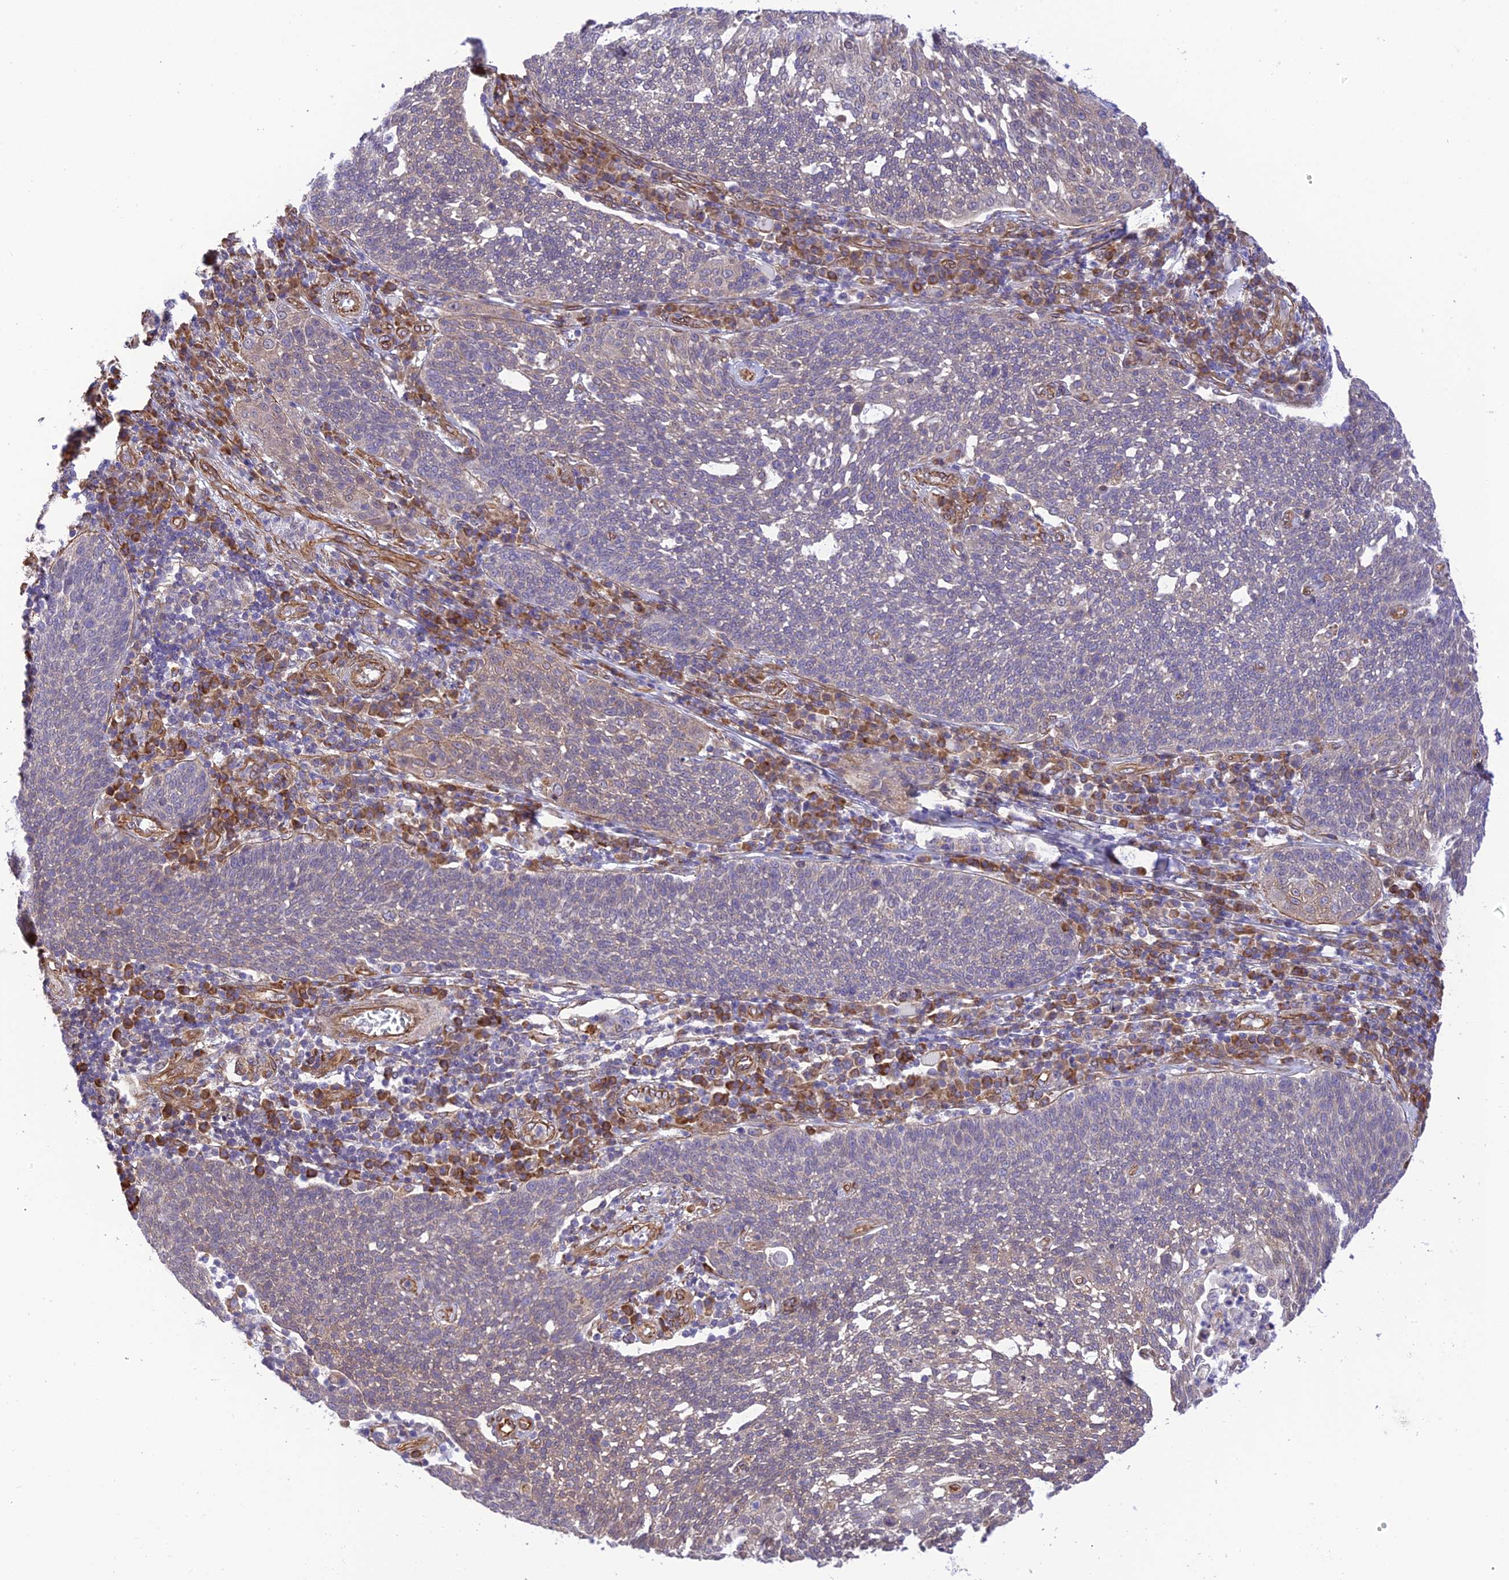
{"staining": {"intensity": "weak", "quantity": "<25%", "location": "cytoplasmic/membranous"}, "tissue": "cervical cancer", "cell_type": "Tumor cells", "image_type": "cancer", "snomed": [{"axis": "morphology", "description": "Squamous cell carcinoma, NOS"}, {"axis": "topography", "description": "Cervix"}], "caption": "An immunohistochemistry histopathology image of cervical cancer (squamous cell carcinoma) is shown. There is no staining in tumor cells of cervical cancer (squamous cell carcinoma).", "gene": "EXOC3L4", "patient": {"sex": "female", "age": 34}}